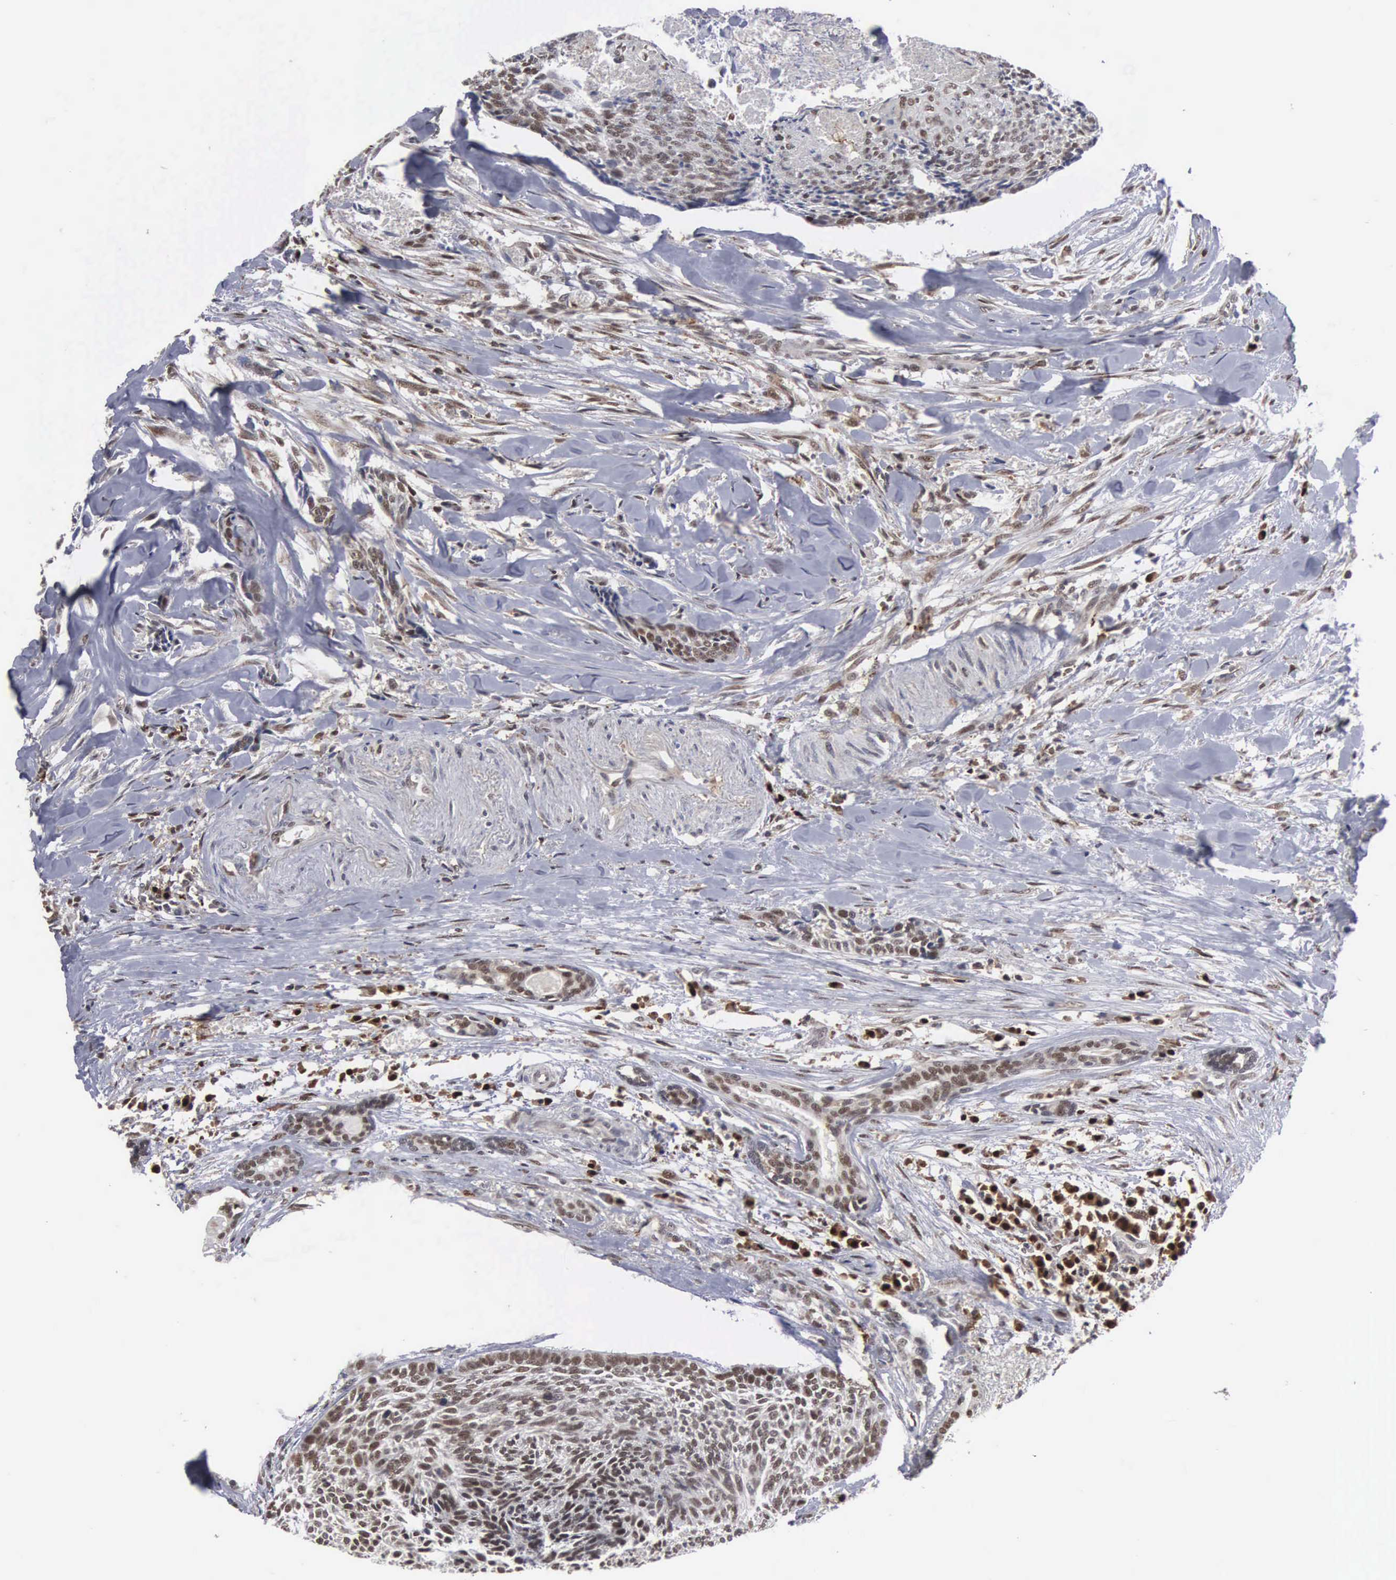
{"staining": {"intensity": "moderate", "quantity": ">75%", "location": "nuclear"}, "tissue": "head and neck cancer", "cell_type": "Tumor cells", "image_type": "cancer", "snomed": [{"axis": "morphology", "description": "Squamous cell carcinoma, NOS"}, {"axis": "topography", "description": "Salivary gland"}, {"axis": "topography", "description": "Head-Neck"}], "caption": "This histopathology image reveals IHC staining of human squamous cell carcinoma (head and neck), with medium moderate nuclear expression in about >75% of tumor cells.", "gene": "TRMT5", "patient": {"sex": "male", "age": 70}}